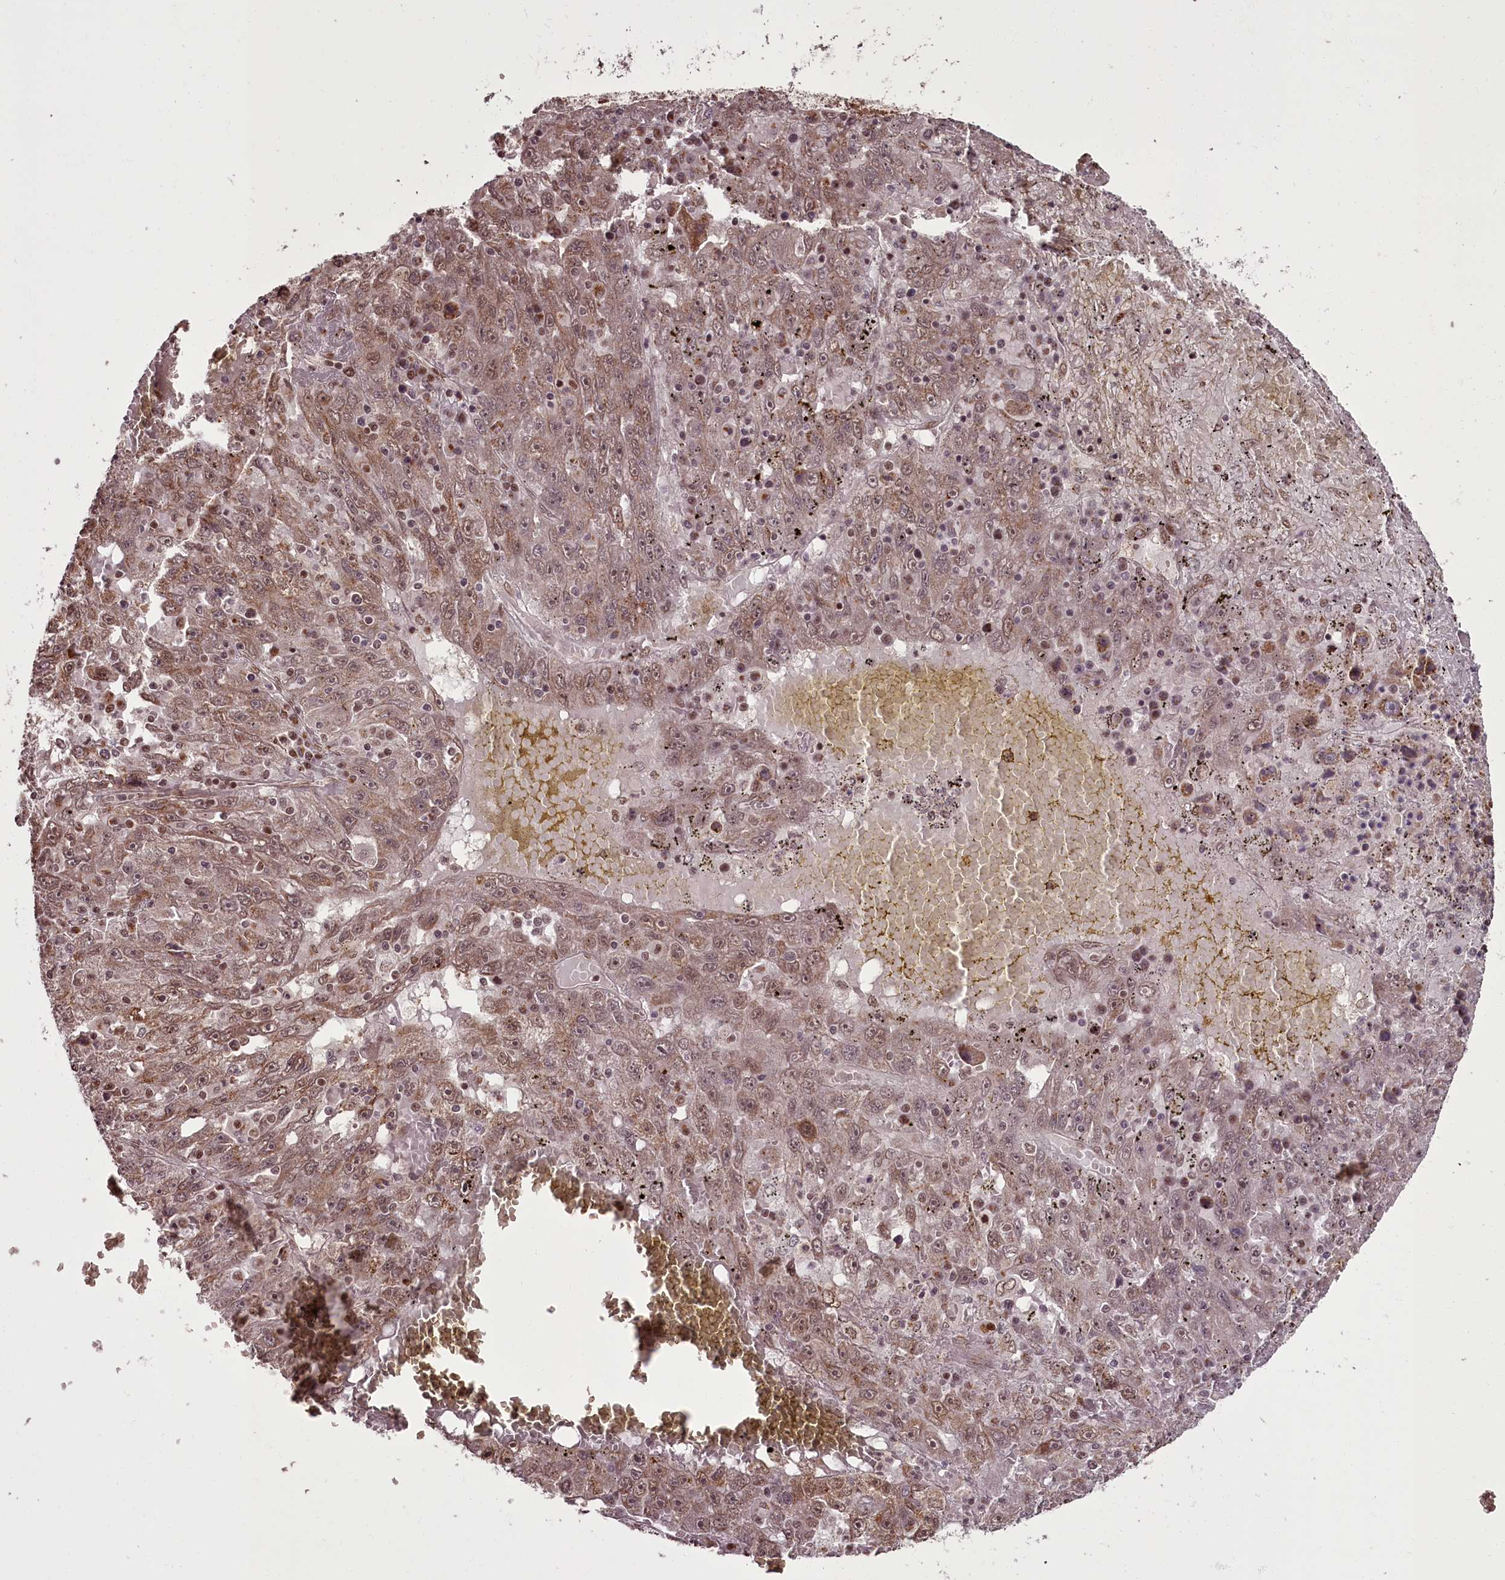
{"staining": {"intensity": "moderate", "quantity": ">75%", "location": "cytoplasmic/membranous,nuclear"}, "tissue": "liver cancer", "cell_type": "Tumor cells", "image_type": "cancer", "snomed": [{"axis": "morphology", "description": "Carcinoma, Hepatocellular, NOS"}, {"axis": "topography", "description": "Liver"}], "caption": "Immunohistochemical staining of liver cancer (hepatocellular carcinoma) exhibits moderate cytoplasmic/membranous and nuclear protein staining in approximately >75% of tumor cells.", "gene": "CEP83", "patient": {"sex": "male", "age": 49}}